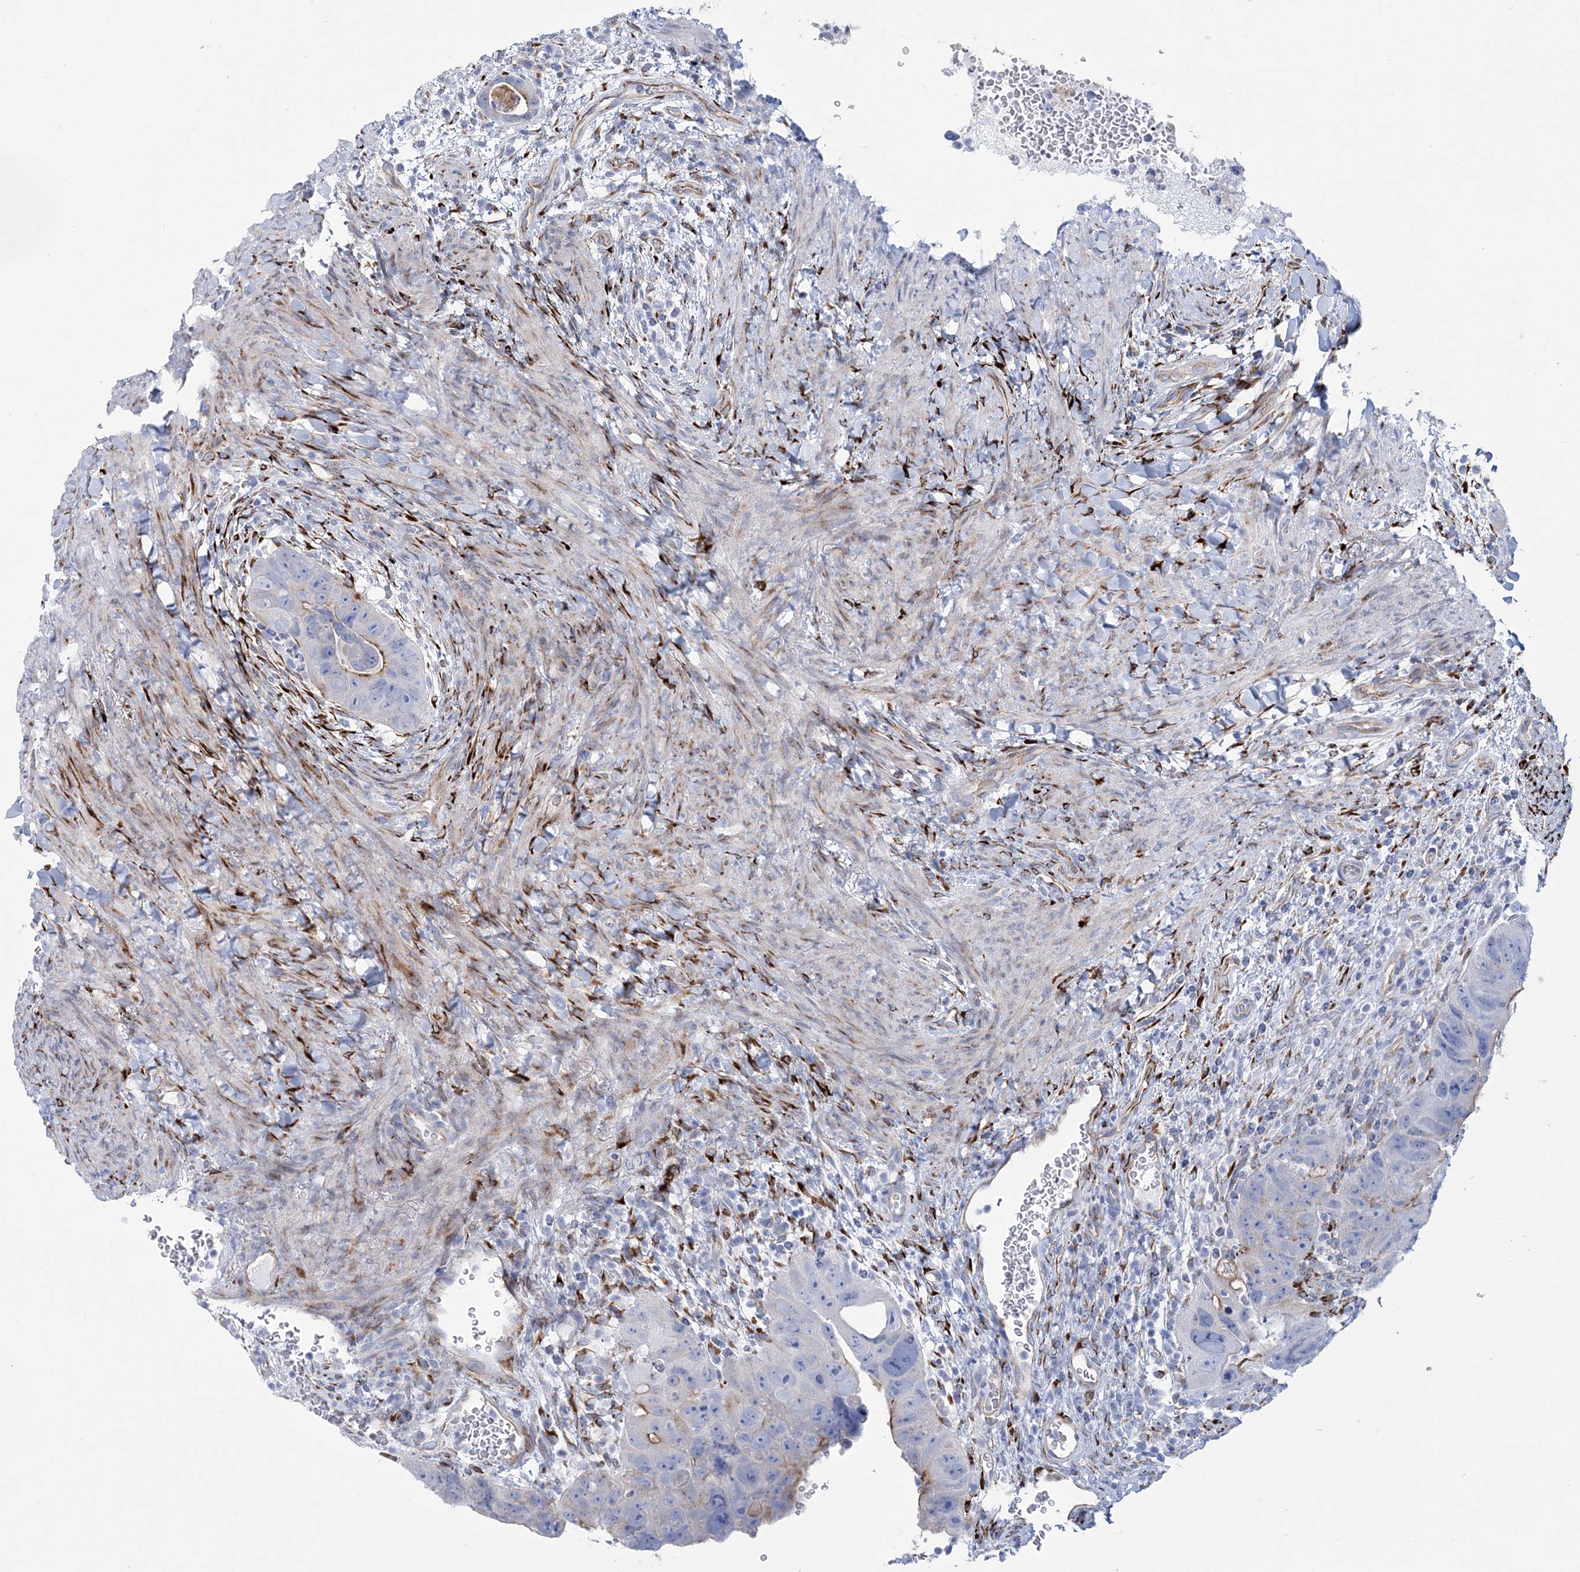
{"staining": {"intensity": "moderate", "quantity": "<25%", "location": "cytoplasmic/membranous"}, "tissue": "colorectal cancer", "cell_type": "Tumor cells", "image_type": "cancer", "snomed": [{"axis": "morphology", "description": "Adenocarcinoma, NOS"}, {"axis": "topography", "description": "Rectum"}], "caption": "Immunohistochemistry photomicrograph of neoplastic tissue: human colorectal cancer (adenocarcinoma) stained using IHC shows low levels of moderate protein expression localized specifically in the cytoplasmic/membranous of tumor cells, appearing as a cytoplasmic/membranous brown color.", "gene": "RAB11FIP5", "patient": {"sex": "male", "age": 59}}